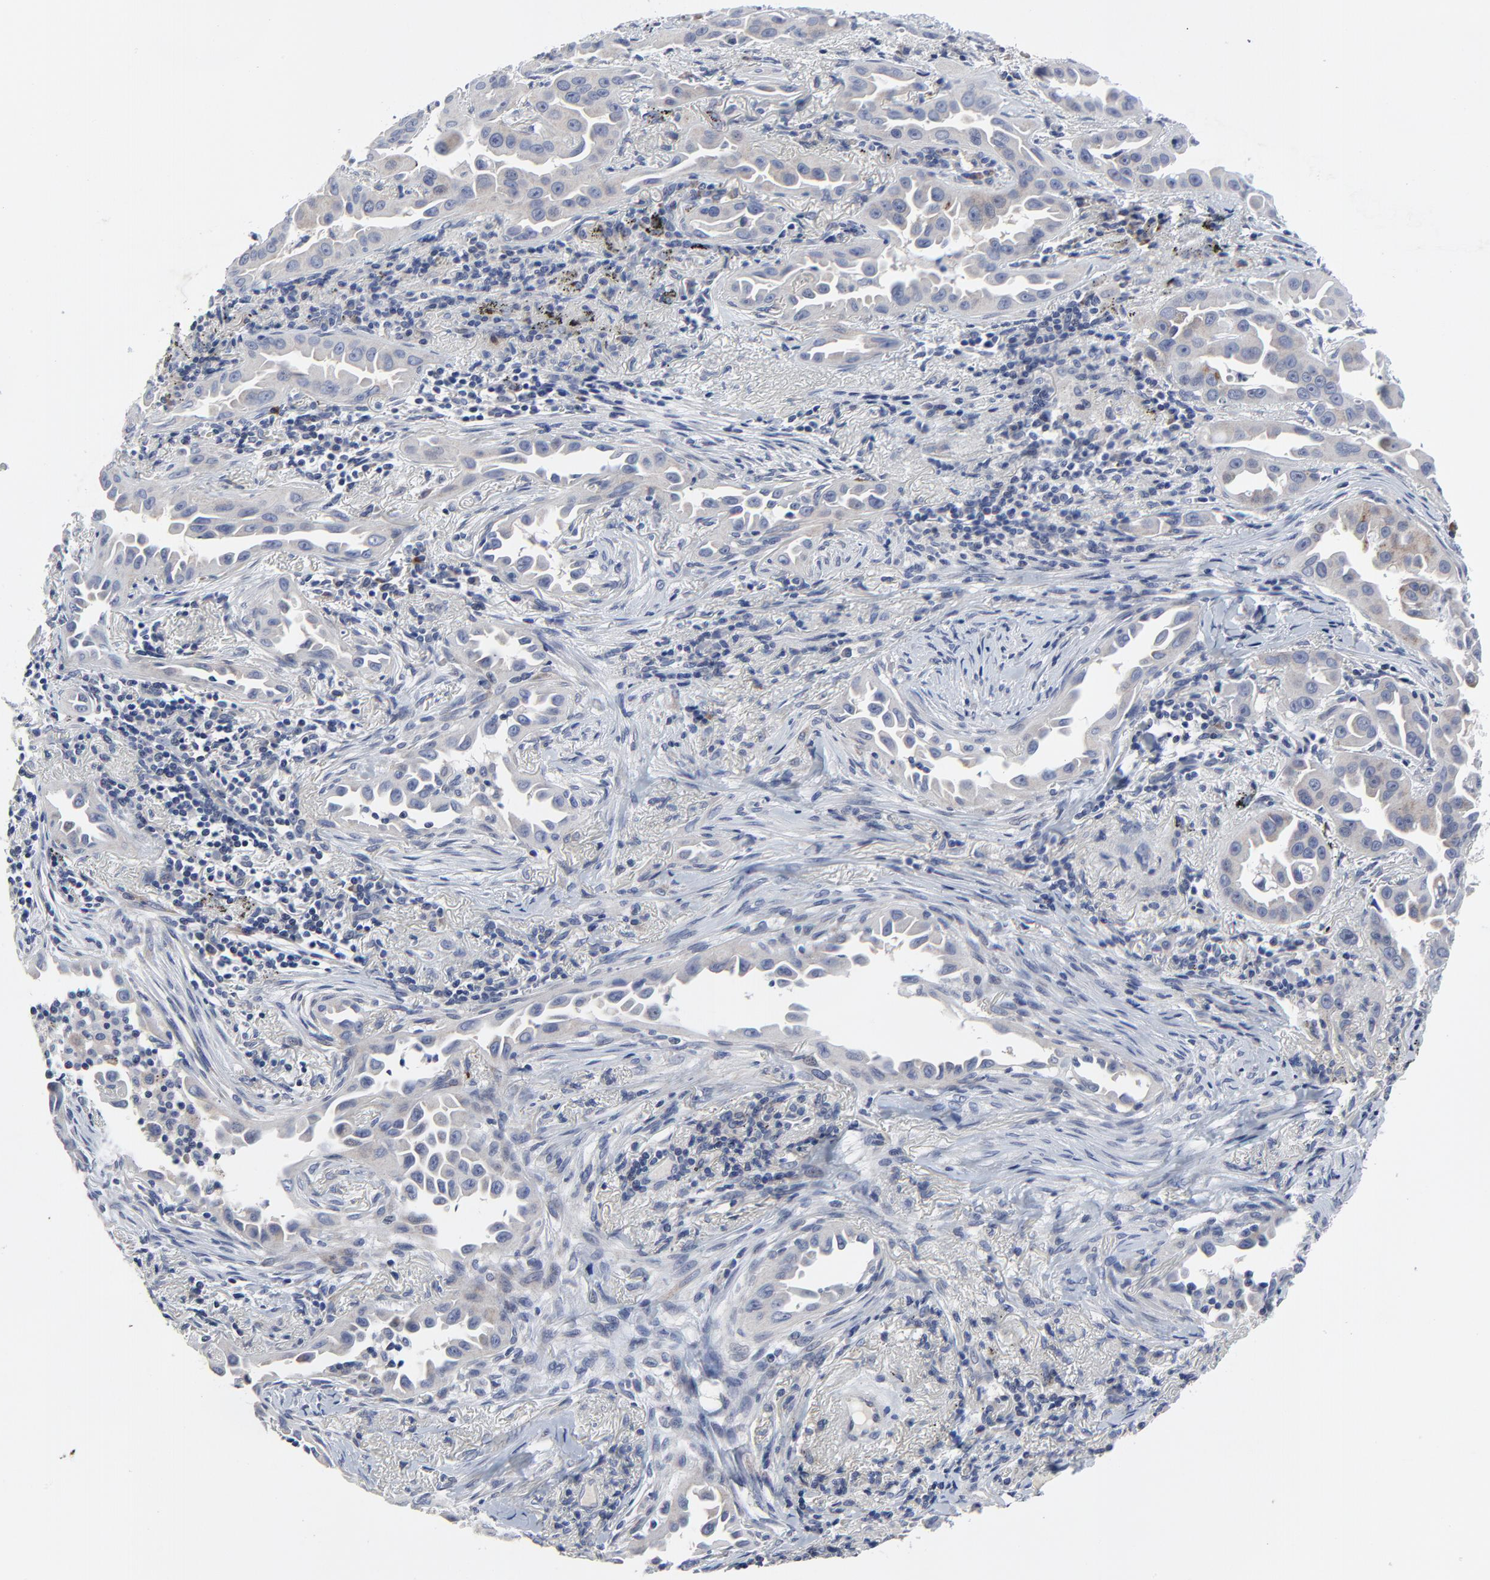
{"staining": {"intensity": "weak", "quantity": ">75%", "location": "cytoplasmic/membranous"}, "tissue": "lung cancer", "cell_type": "Tumor cells", "image_type": "cancer", "snomed": [{"axis": "morphology", "description": "Normal tissue, NOS"}, {"axis": "morphology", "description": "Adenocarcinoma, NOS"}, {"axis": "topography", "description": "Bronchus"}], "caption": "Immunohistochemistry (IHC) of human lung adenocarcinoma demonstrates low levels of weak cytoplasmic/membranous expression in about >75% of tumor cells. Nuclei are stained in blue.", "gene": "NLGN3", "patient": {"sex": "male", "age": 68}}